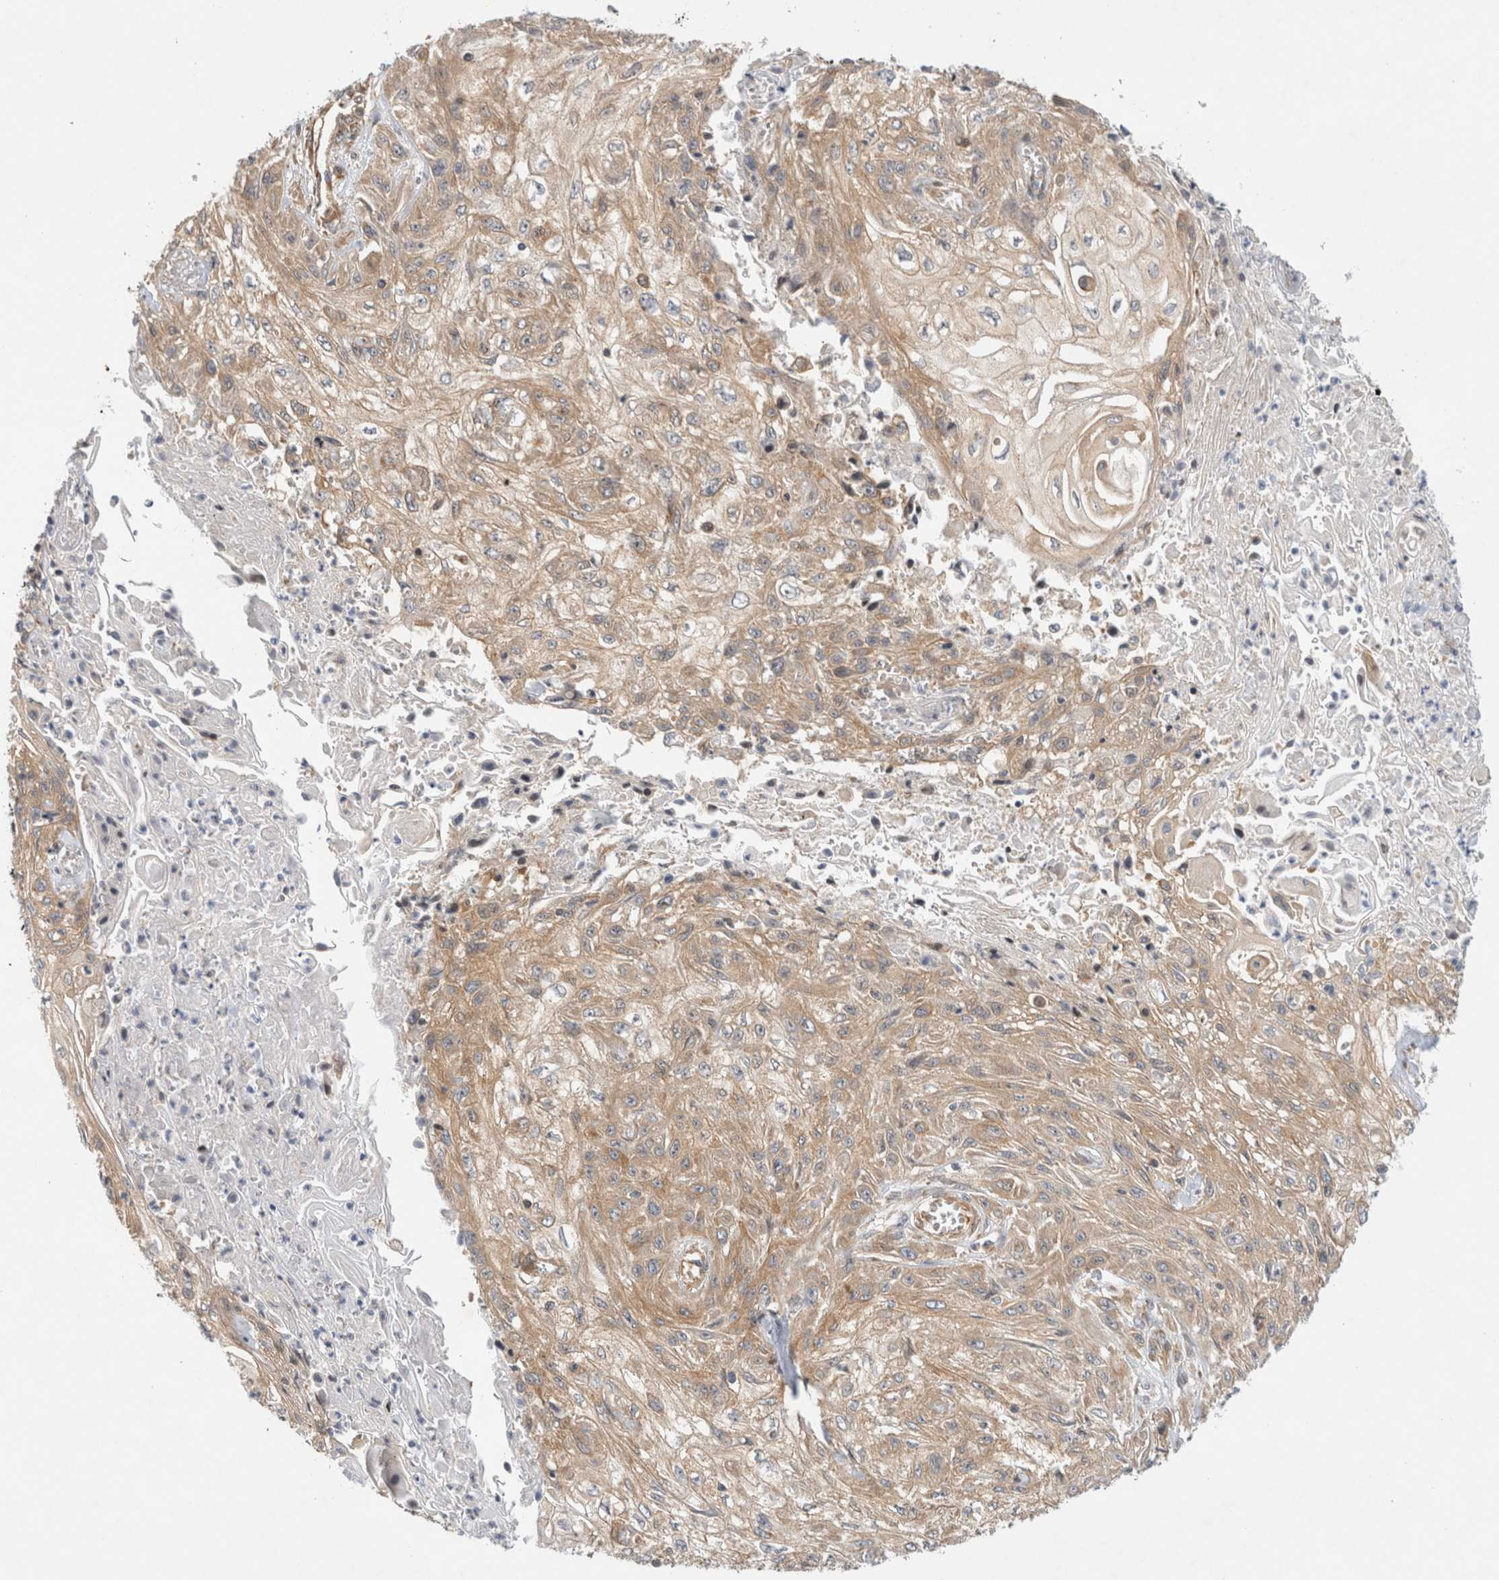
{"staining": {"intensity": "weak", "quantity": ">75%", "location": "cytoplasmic/membranous"}, "tissue": "skin cancer", "cell_type": "Tumor cells", "image_type": "cancer", "snomed": [{"axis": "morphology", "description": "Squamous cell carcinoma, NOS"}, {"axis": "morphology", "description": "Squamous cell carcinoma, metastatic, NOS"}, {"axis": "topography", "description": "Skin"}, {"axis": "topography", "description": "Lymph node"}], "caption": "Immunohistochemistry (IHC) of metastatic squamous cell carcinoma (skin) shows low levels of weak cytoplasmic/membranous expression in about >75% of tumor cells. (DAB (3,3'-diaminobenzidine) IHC, brown staining for protein, blue staining for nuclei).", "gene": "GPR150", "patient": {"sex": "male", "age": 75}}